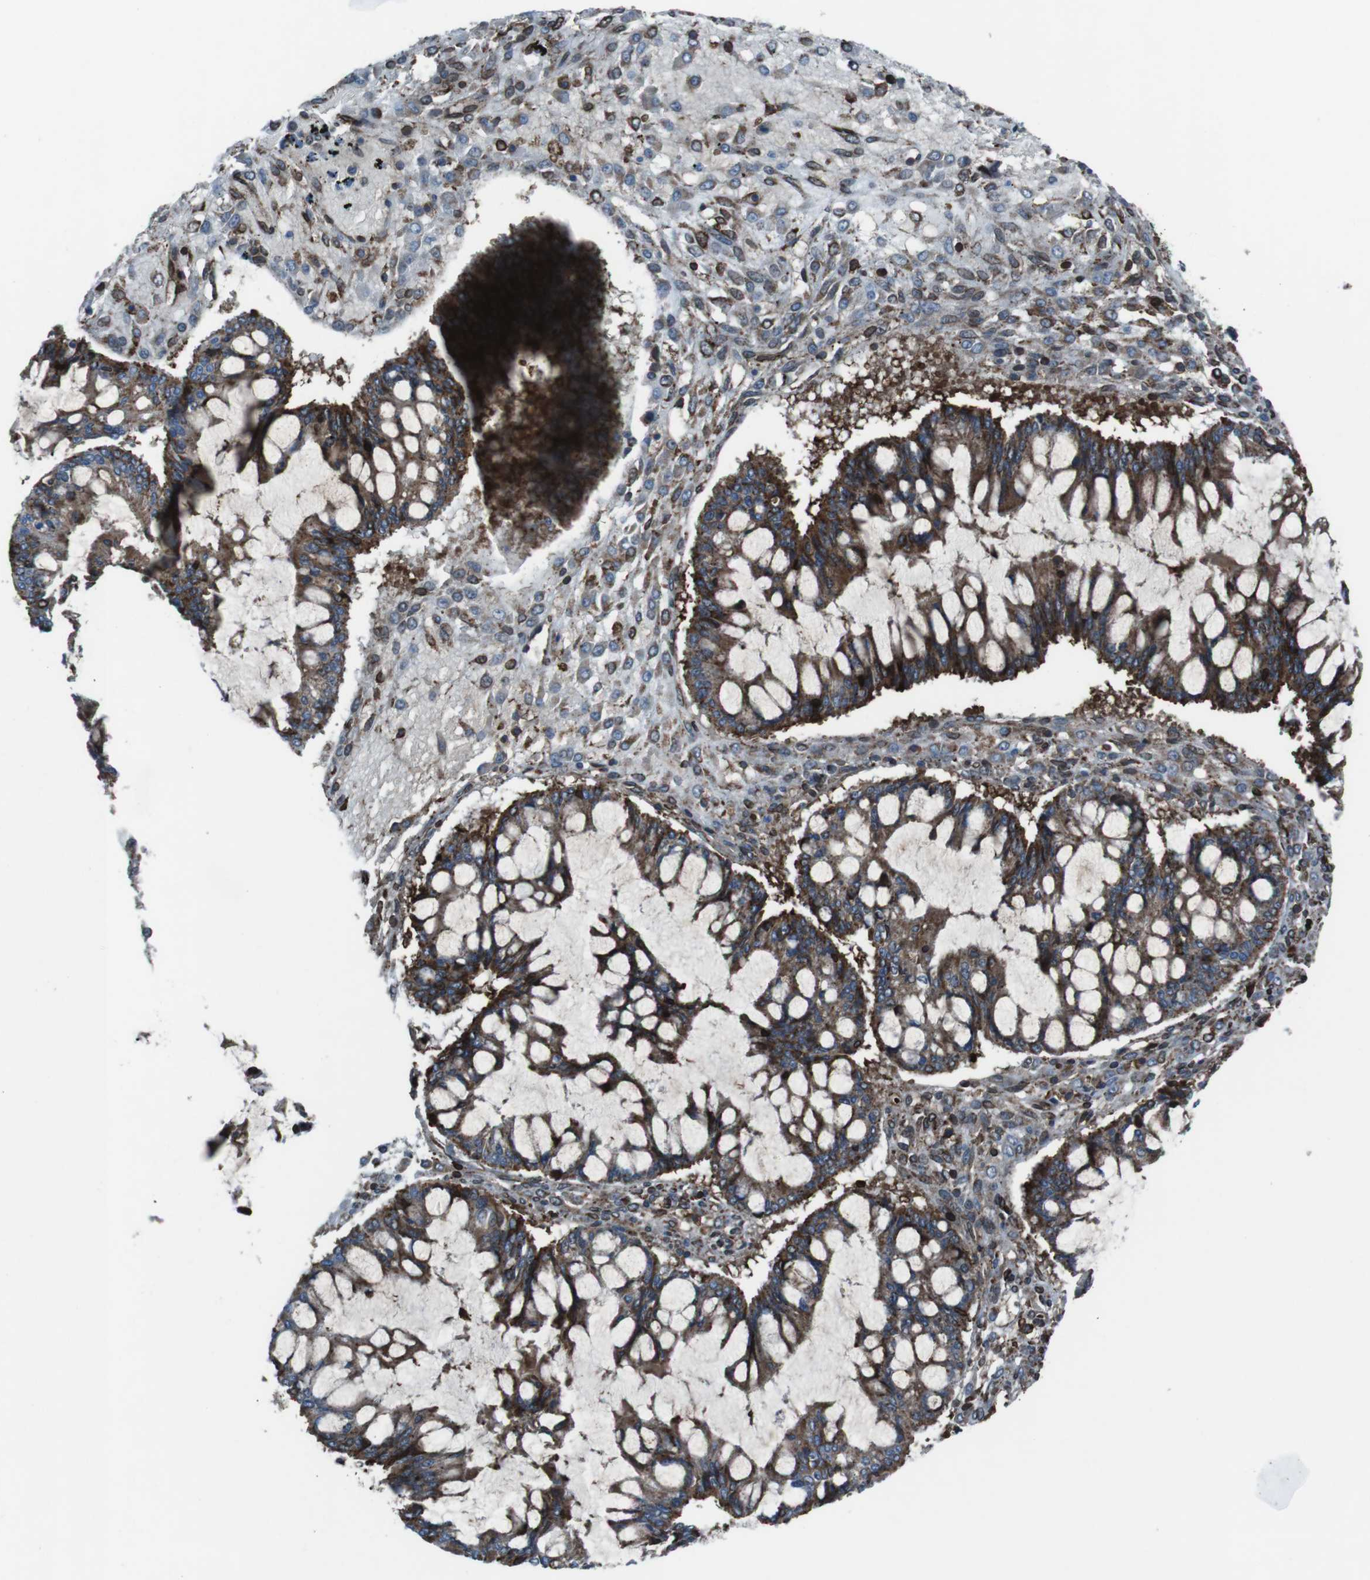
{"staining": {"intensity": "strong", "quantity": ">75%", "location": "cytoplasmic/membranous"}, "tissue": "ovarian cancer", "cell_type": "Tumor cells", "image_type": "cancer", "snomed": [{"axis": "morphology", "description": "Cystadenocarcinoma, mucinous, NOS"}, {"axis": "topography", "description": "Ovary"}], "caption": "Mucinous cystadenocarcinoma (ovarian) stained with a brown dye demonstrates strong cytoplasmic/membranous positive staining in approximately >75% of tumor cells.", "gene": "GDF10", "patient": {"sex": "female", "age": 73}}